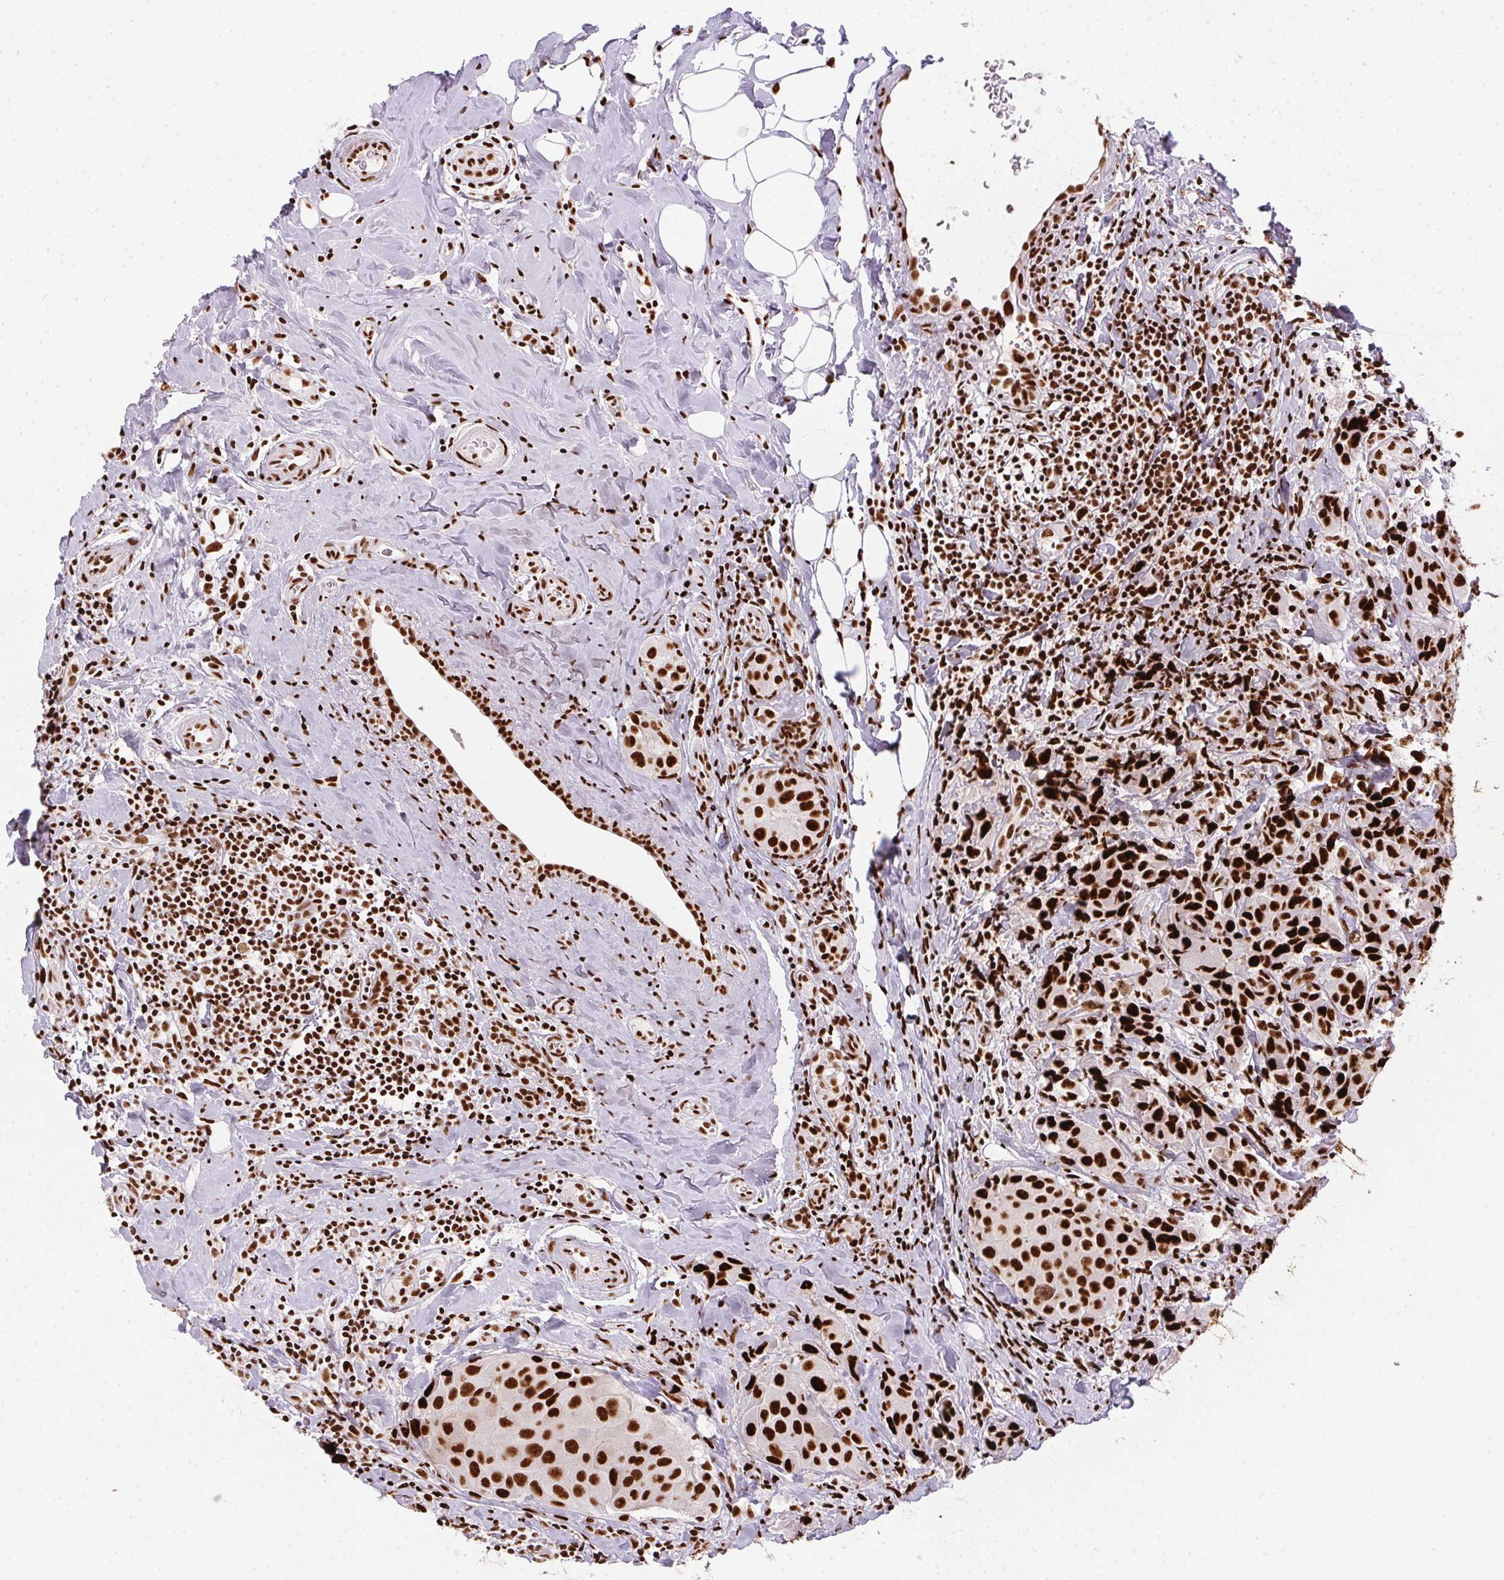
{"staining": {"intensity": "strong", "quantity": ">75%", "location": "nuclear"}, "tissue": "breast cancer", "cell_type": "Tumor cells", "image_type": "cancer", "snomed": [{"axis": "morphology", "description": "Normal tissue, NOS"}, {"axis": "morphology", "description": "Duct carcinoma"}, {"axis": "topography", "description": "Breast"}], "caption": "Protein expression analysis of human breast infiltrating ductal carcinoma reveals strong nuclear positivity in approximately >75% of tumor cells.", "gene": "PAGE3", "patient": {"sex": "female", "age": 43}}